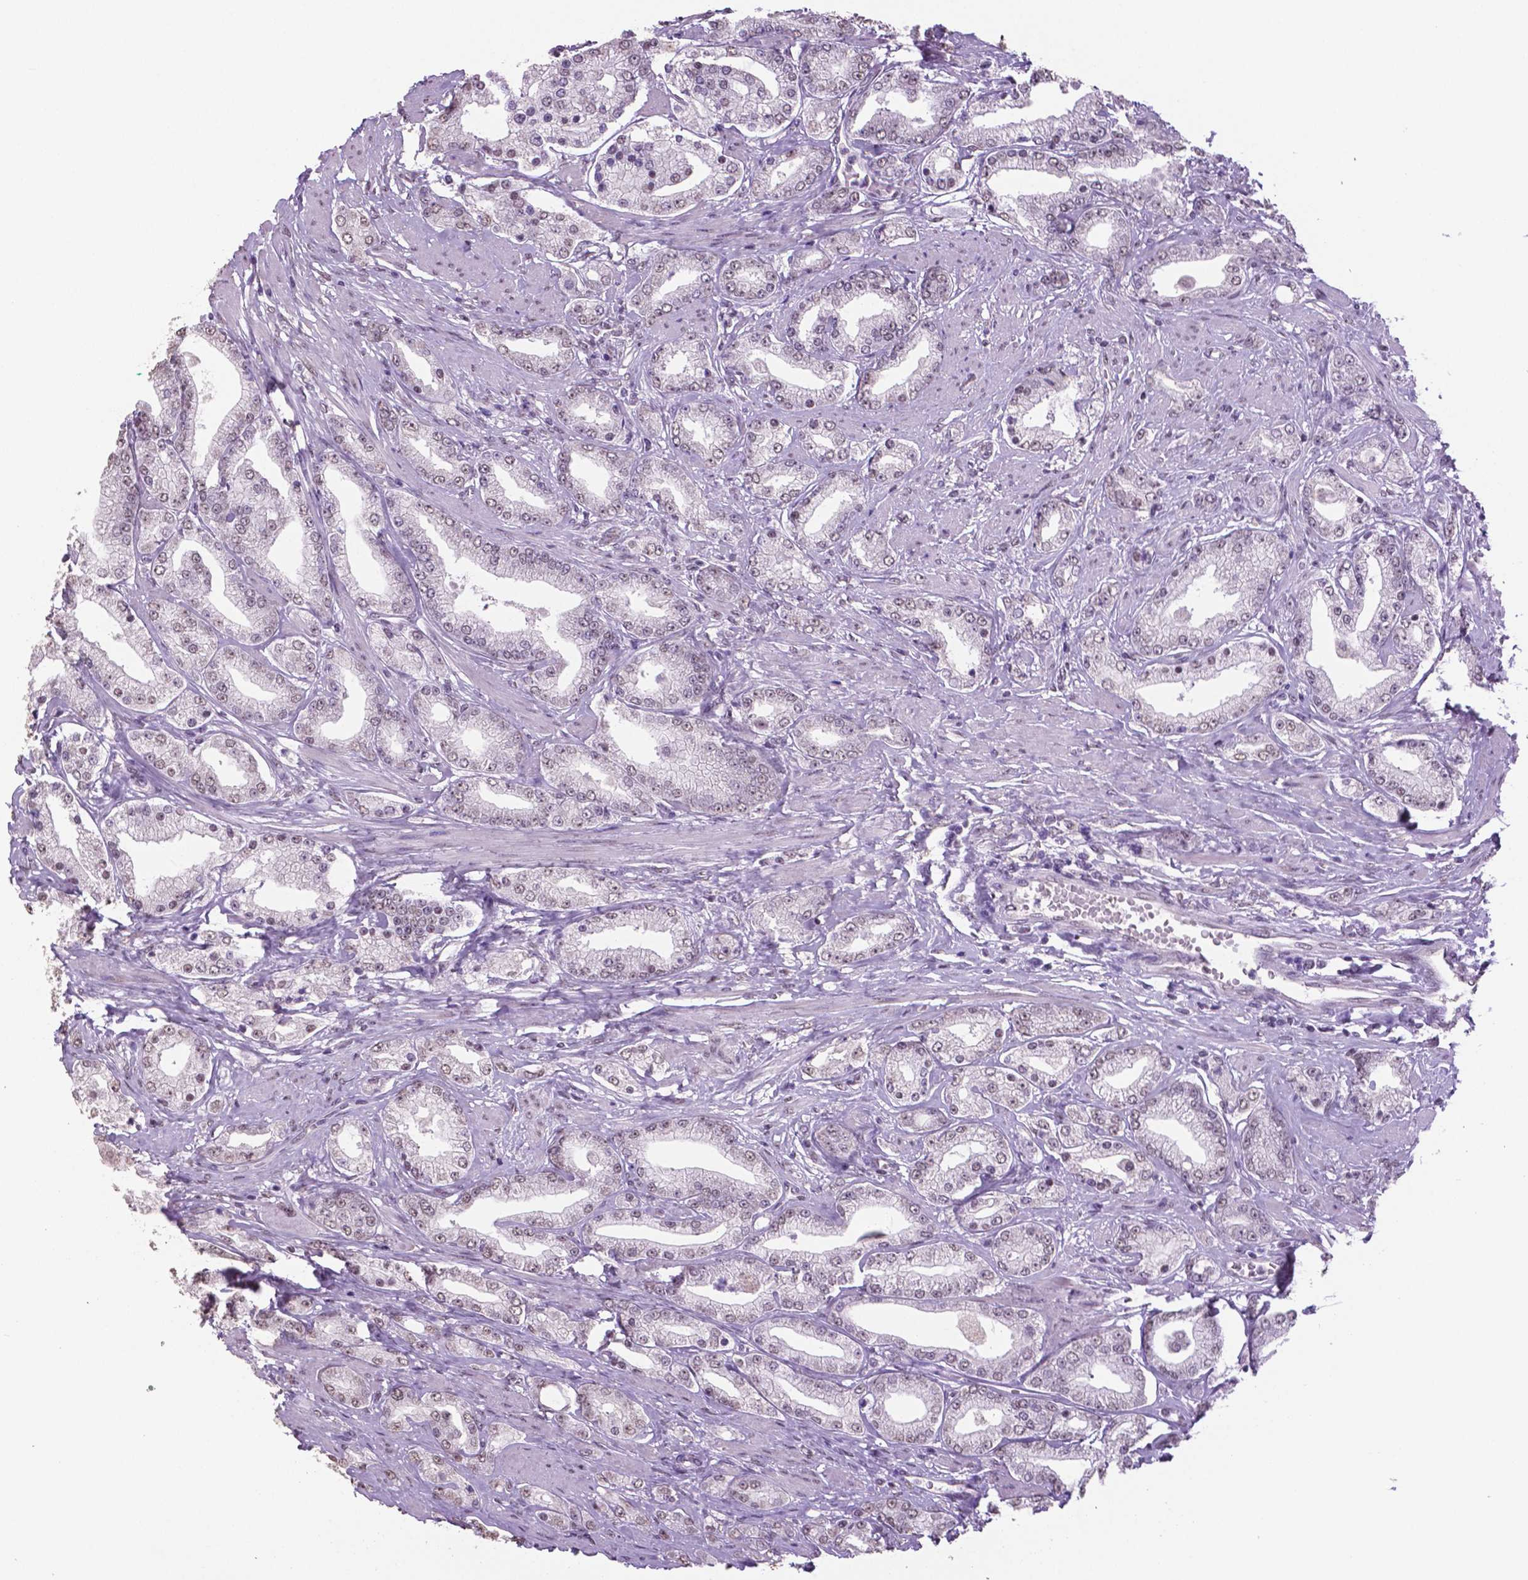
{"staining": {"intensity": "negative", "quantity": "none", "location": "none"}, "tissue": "prostate cancer", "cell_type": "Tumor cells", "image_type": "cancer", "snomed": [{"axis": "morphology", "description": "Adenocarcinoma, High grade"}, {"axis": "topography", "description": "Prostate"}], "caption": "The immunohistochemistry (IHC) micrograph has no significant staining in tumor cells of high-grade adenocarcinoma (prostate) tissue.", "gene": "IGF2BP1", "patient": {"sex": "male", "age": 67}}